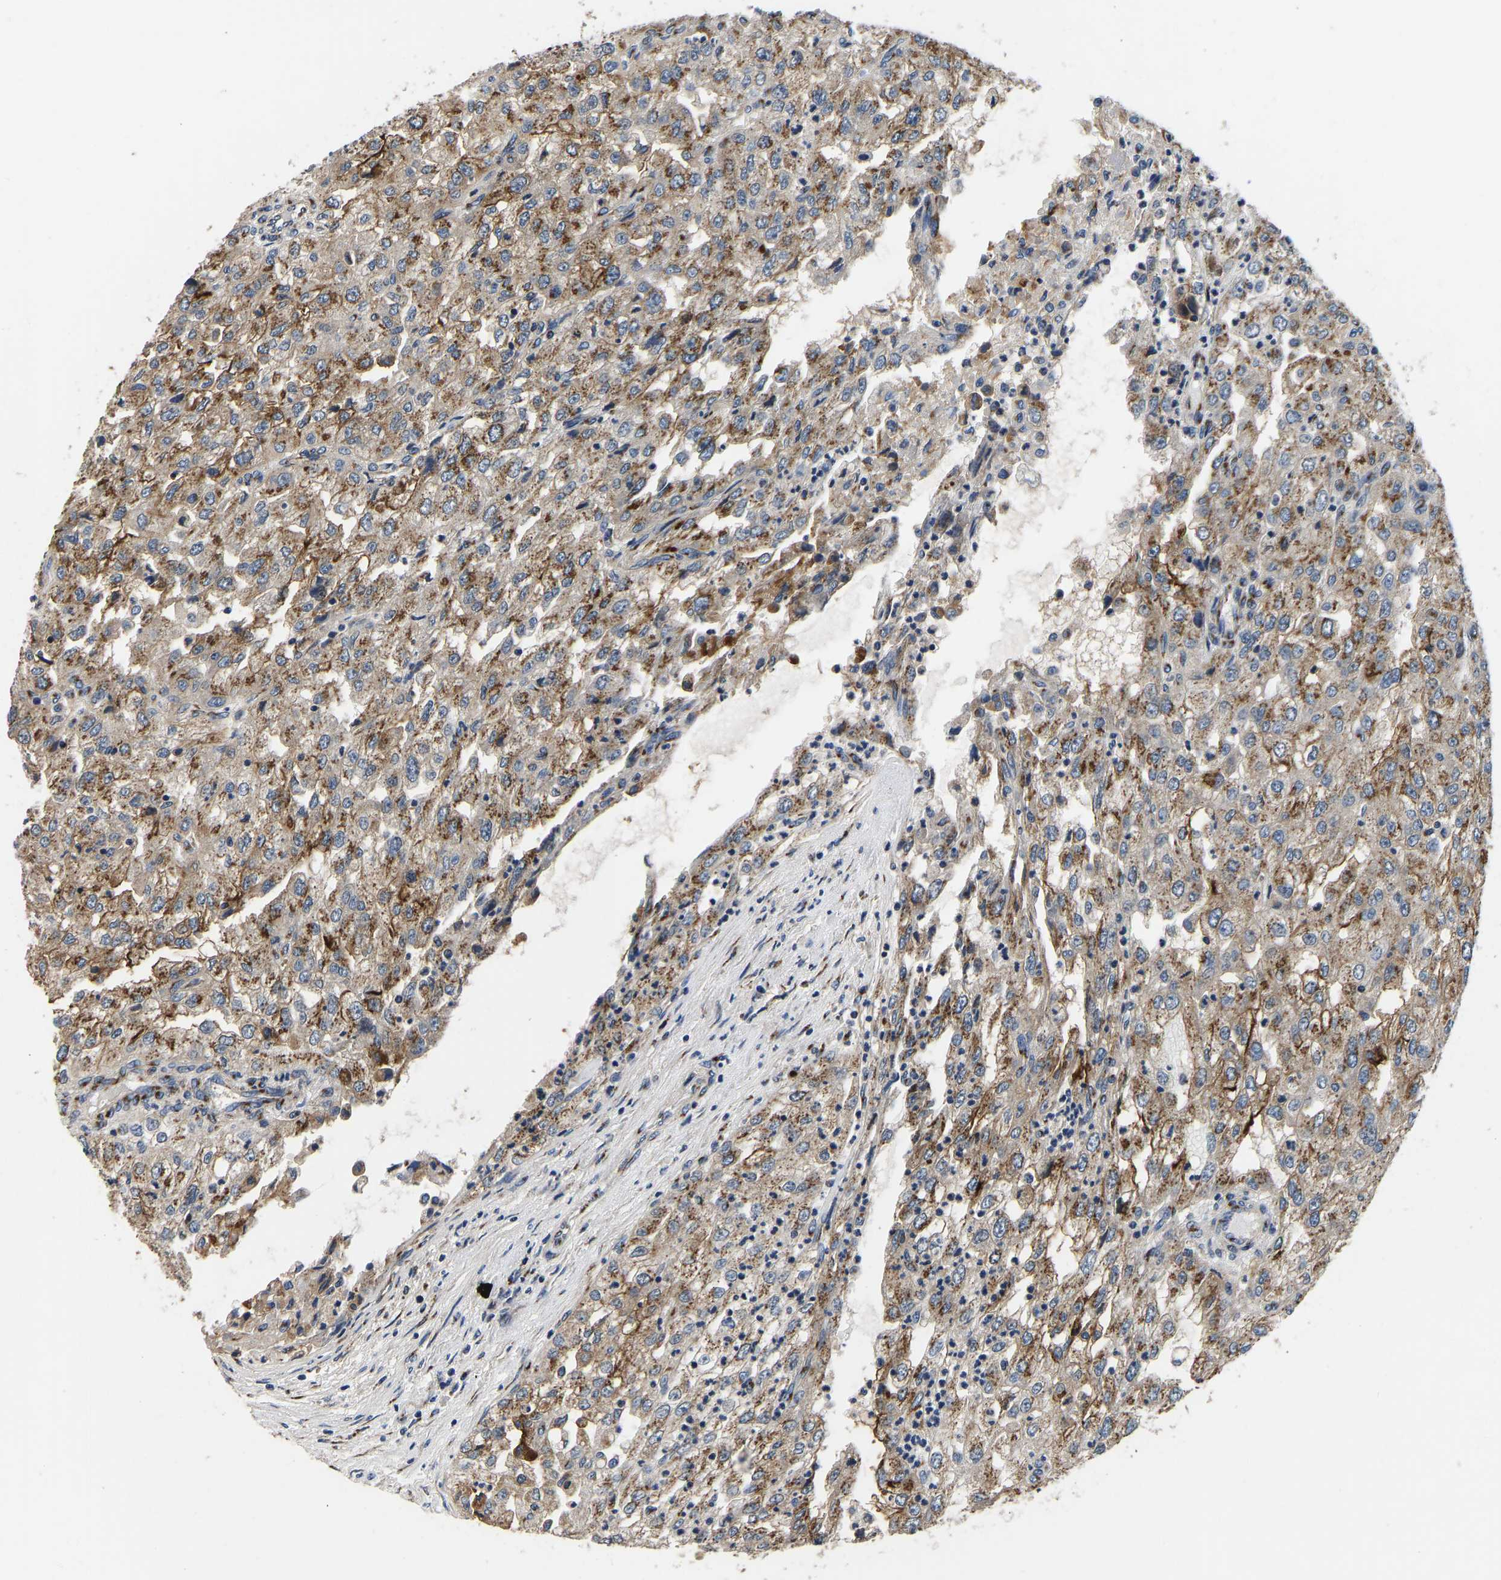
{"staining": {"intensity": "moderate", "quantity": ">75%", "location": "cytoplasmic/membranous"}, "tissue": "renal cancer", "cell_type": "Tumor cells", "image_type": "cancer", "snomed": [{"axis": "morphology", "description": "Adenocarcinoma, NOS"}, {"axis": "topography", "description": "Kidney"}], "caption": "Immunohistochemical staining of human adenocarcinoma (renal) displays medium levels of moderate cytoplasmic/membranous expression in about >75% of tumor cells. (DAB IHC with brightfield microscopy, high magnification).", "gene": "RABAC1", "patient": {"sex": "female", "age": 54}}